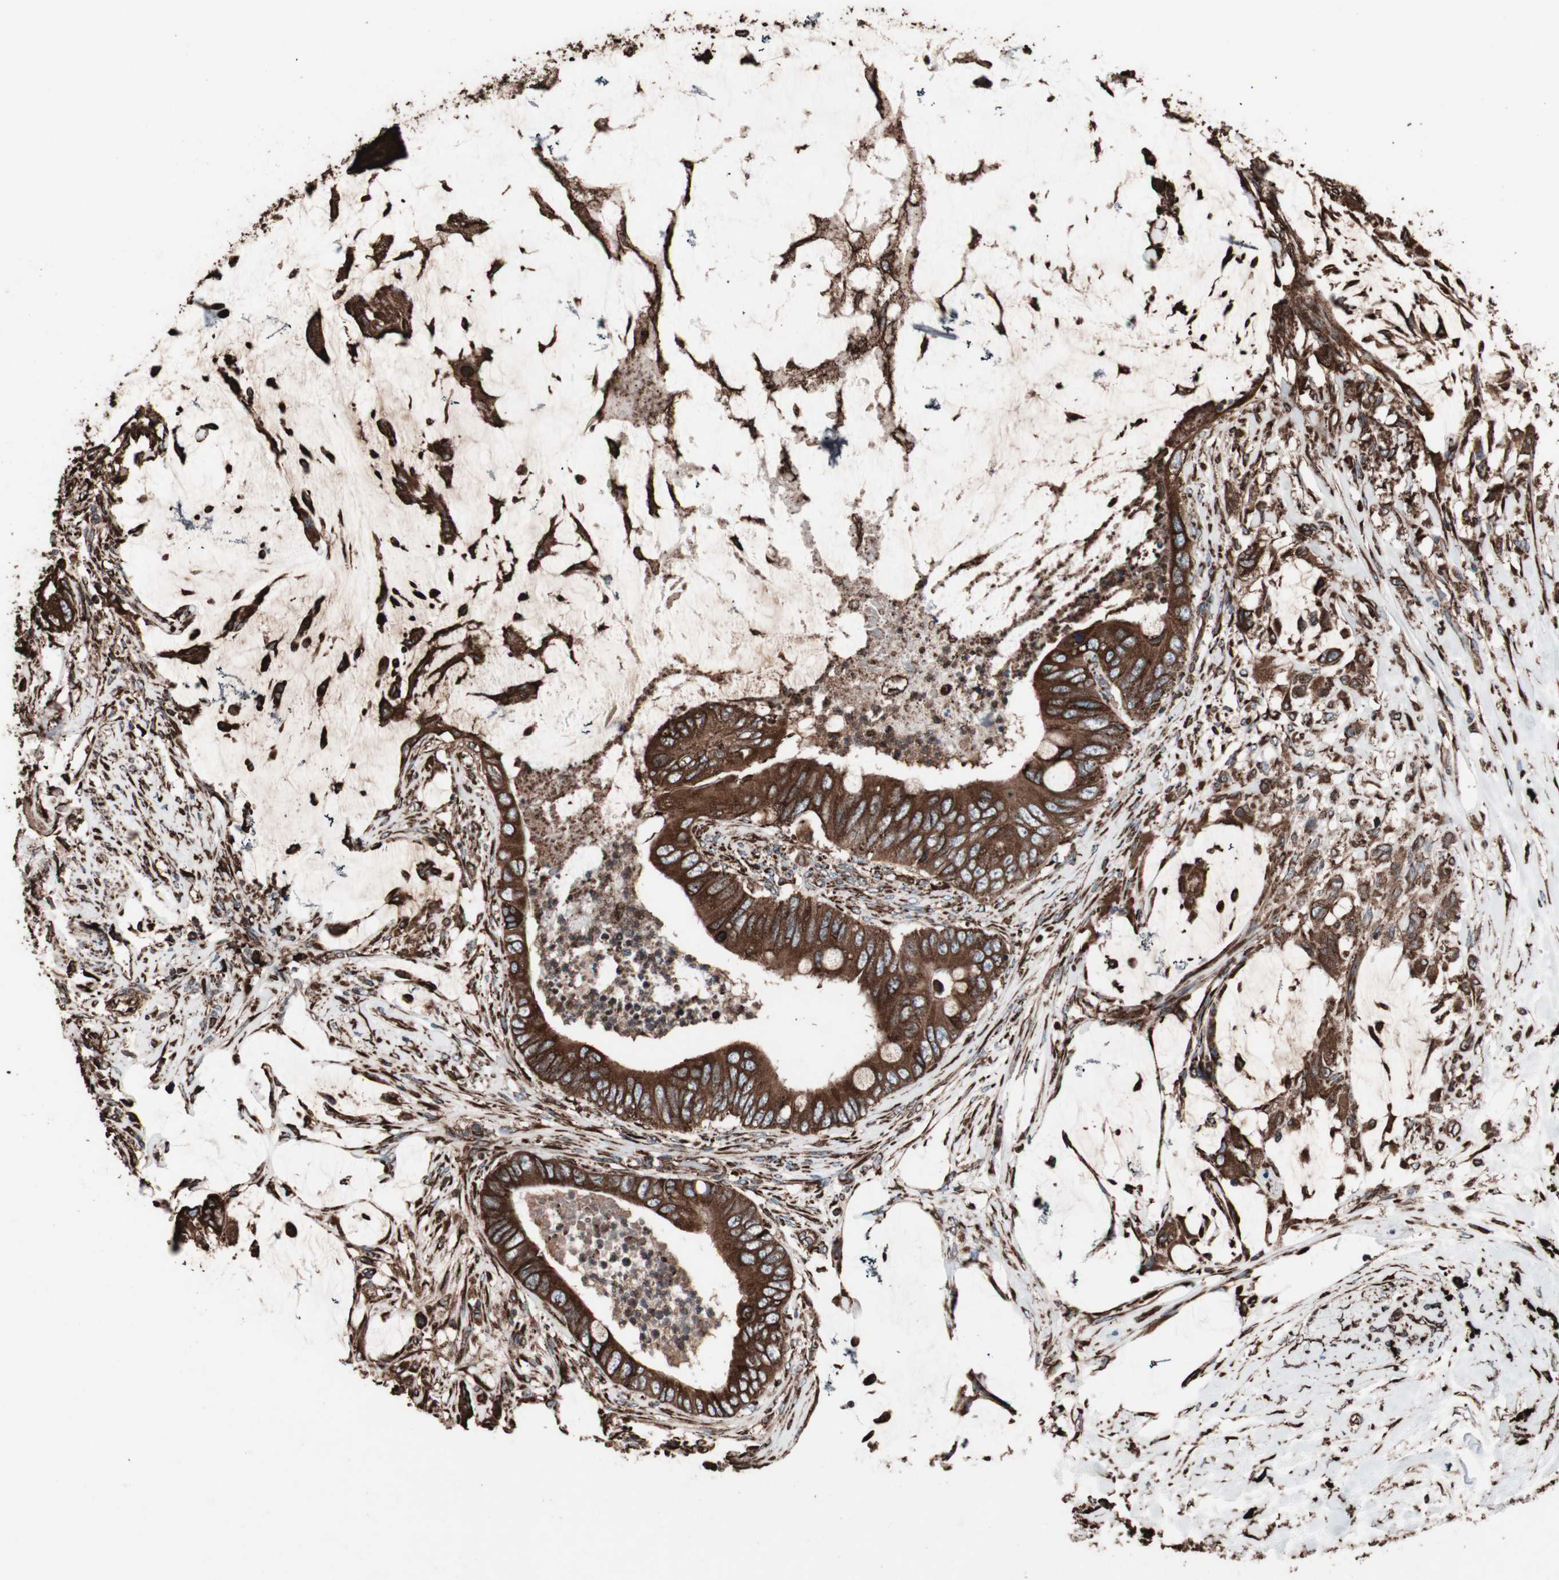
{"staining": {"intensity": "strong", "quantity": ">75%", "location": "cytoplasmic/membranous"}, "tissue": "colorectal cancer", "cell_type": "Tumor cells", "image_type": "cancer", "snomed": [{"axis": "morphology", "description": "Adenocarcinoma, NOS"}, {"axis": "topography", "description": "Rectum"}], "caption": "Adenocarcinoma (colorectal) was stained to show a protein in brown. There is high levels of strong cytoplasmic/membranous expression in about >75% of tumor cells. (DAB (3,3'-diaminobenzidine) IHC, brown staining for protein, blue staining for nuclei).", "gene": "HSP90B1", "patient": {"sex": "female", "age": 77}}